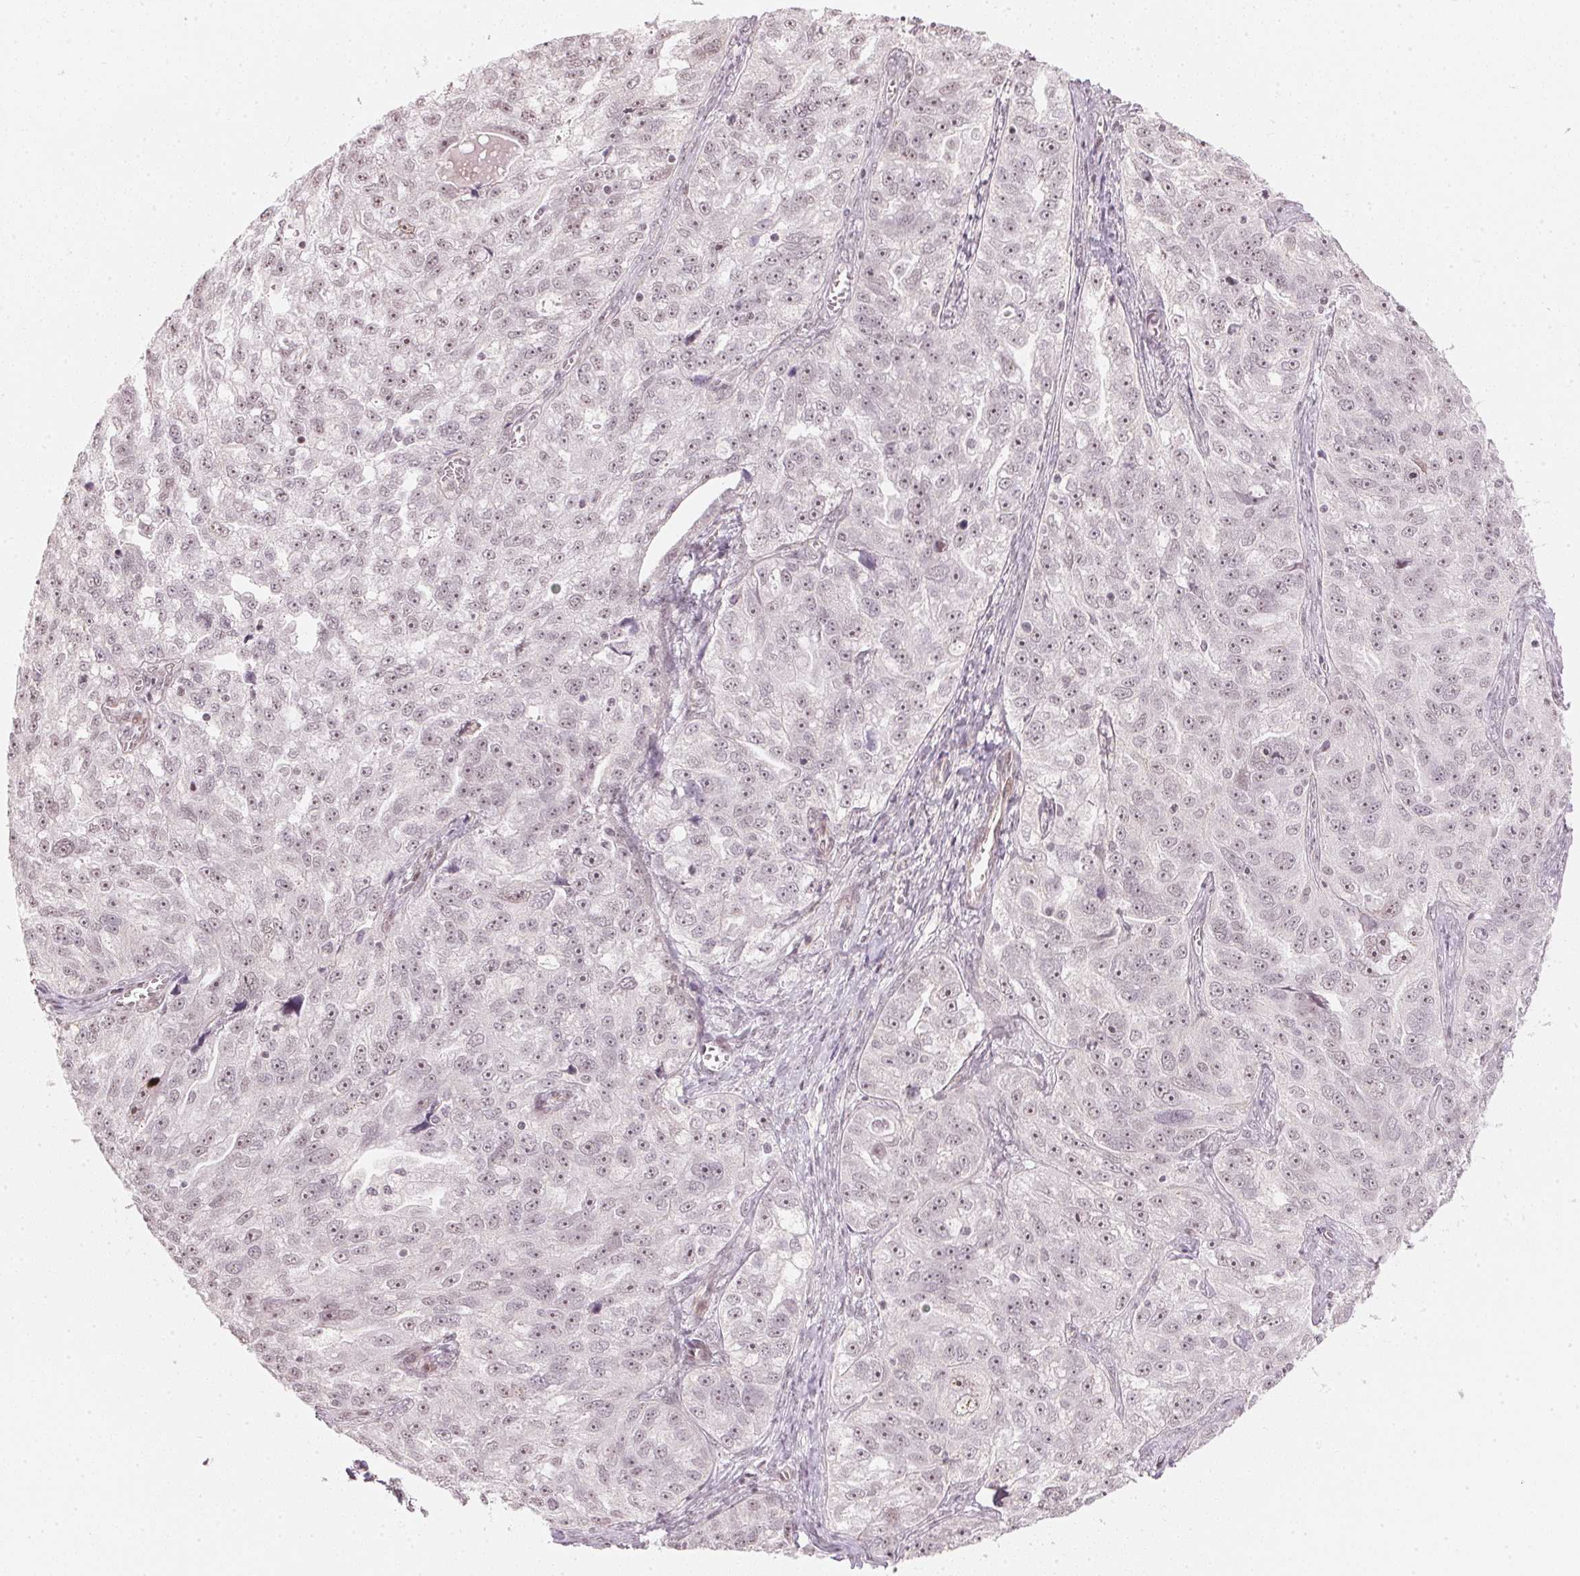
{"staining": {"intensity": "weak", "quantity": "25%-75%", "location": "nuclear"}, "tissue": "ovarian cancer", "cell_type": "Tumor cells", "image_type": "cancer", "snomed": [{"axis": "morphology", "description": "Cystadenocarcinoma, serous, NOS"}, {"axis": "topography", "description": "Ovary"}], "caption": "Immunohistochemical staining of ovarian cancer shows weak nuclear protein expression in approximately 25%-75% of tumor cells.", "gene": "KAT6A", "patient": {"sex": "female", "age": 51}}